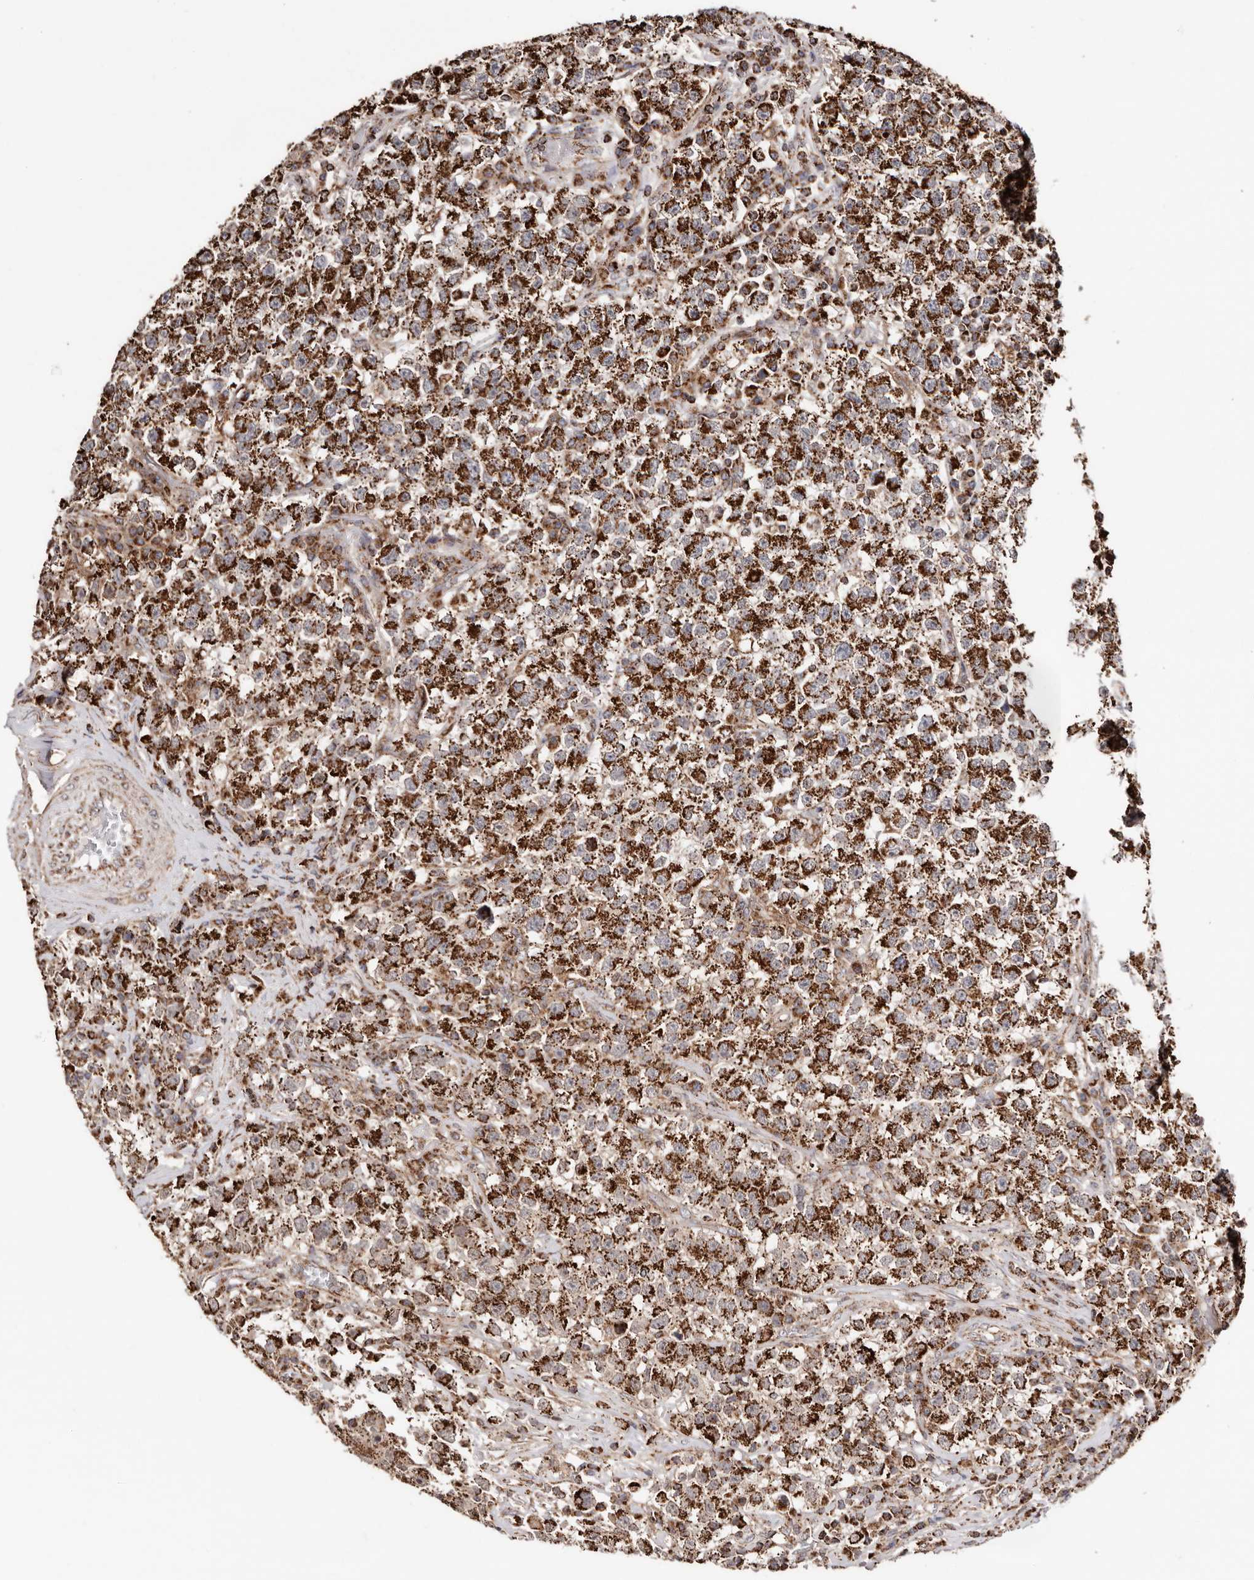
{"staining": {"intensity": "strong", "quantity": ">75%", "location": "cytoplasmic/membranous"}, "tissue": "testis cancer", "cell_type": "Tumor cells", "image_type": "cancer", "snomed": [{"axis": "morphology", "description": "Seminoma, NOS"}, {"axis": "topography", "description": "Testis"}], "caption": "Seminoma (testis) stained for a protein (brown) displays strong cytoplasmic/membranous positive positivity in approximately >75% of tumor cells.", "gene": "PRKACB", "patient": {"sex": "male", "age": 22}}